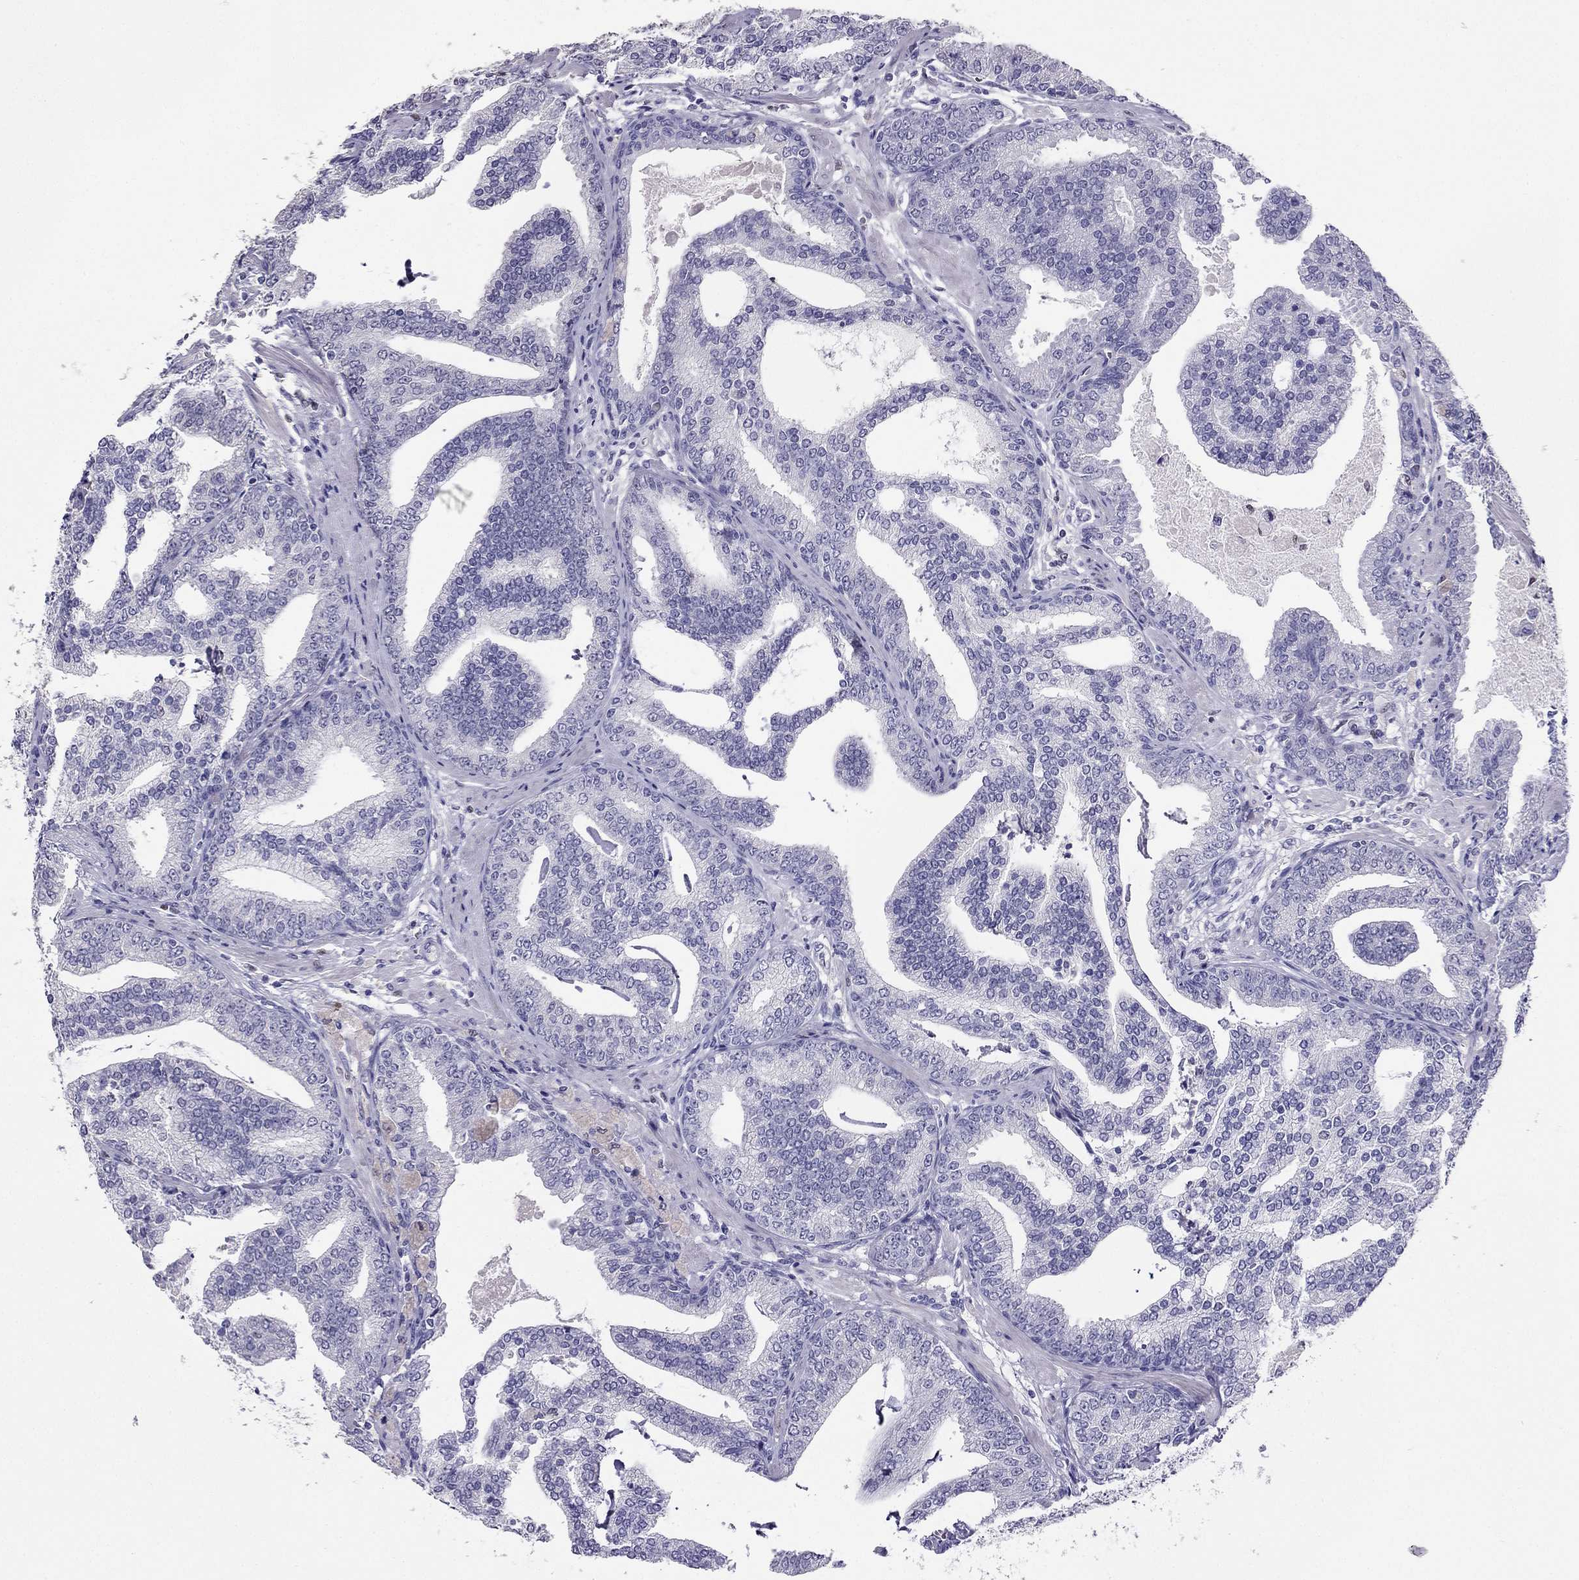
{"staining": {"intensity": "negative", "quantity": "none", "location": "none"}, "tissue": "prostate cancer", "cell_type": "Tumor cells", "image_type": "cancer", "snomed": [{"axis": "morphology", "description": "Adenocarcinoma, NOS"}, {"axis": "topography", "description": "Prostate"}], "caption": "DAB immunohistochemical staining of prostate cancer exhibits no significant positivity in tumor cells.", "gene": "ARID3A", "patient": {"sex": "male", "age": 64}}